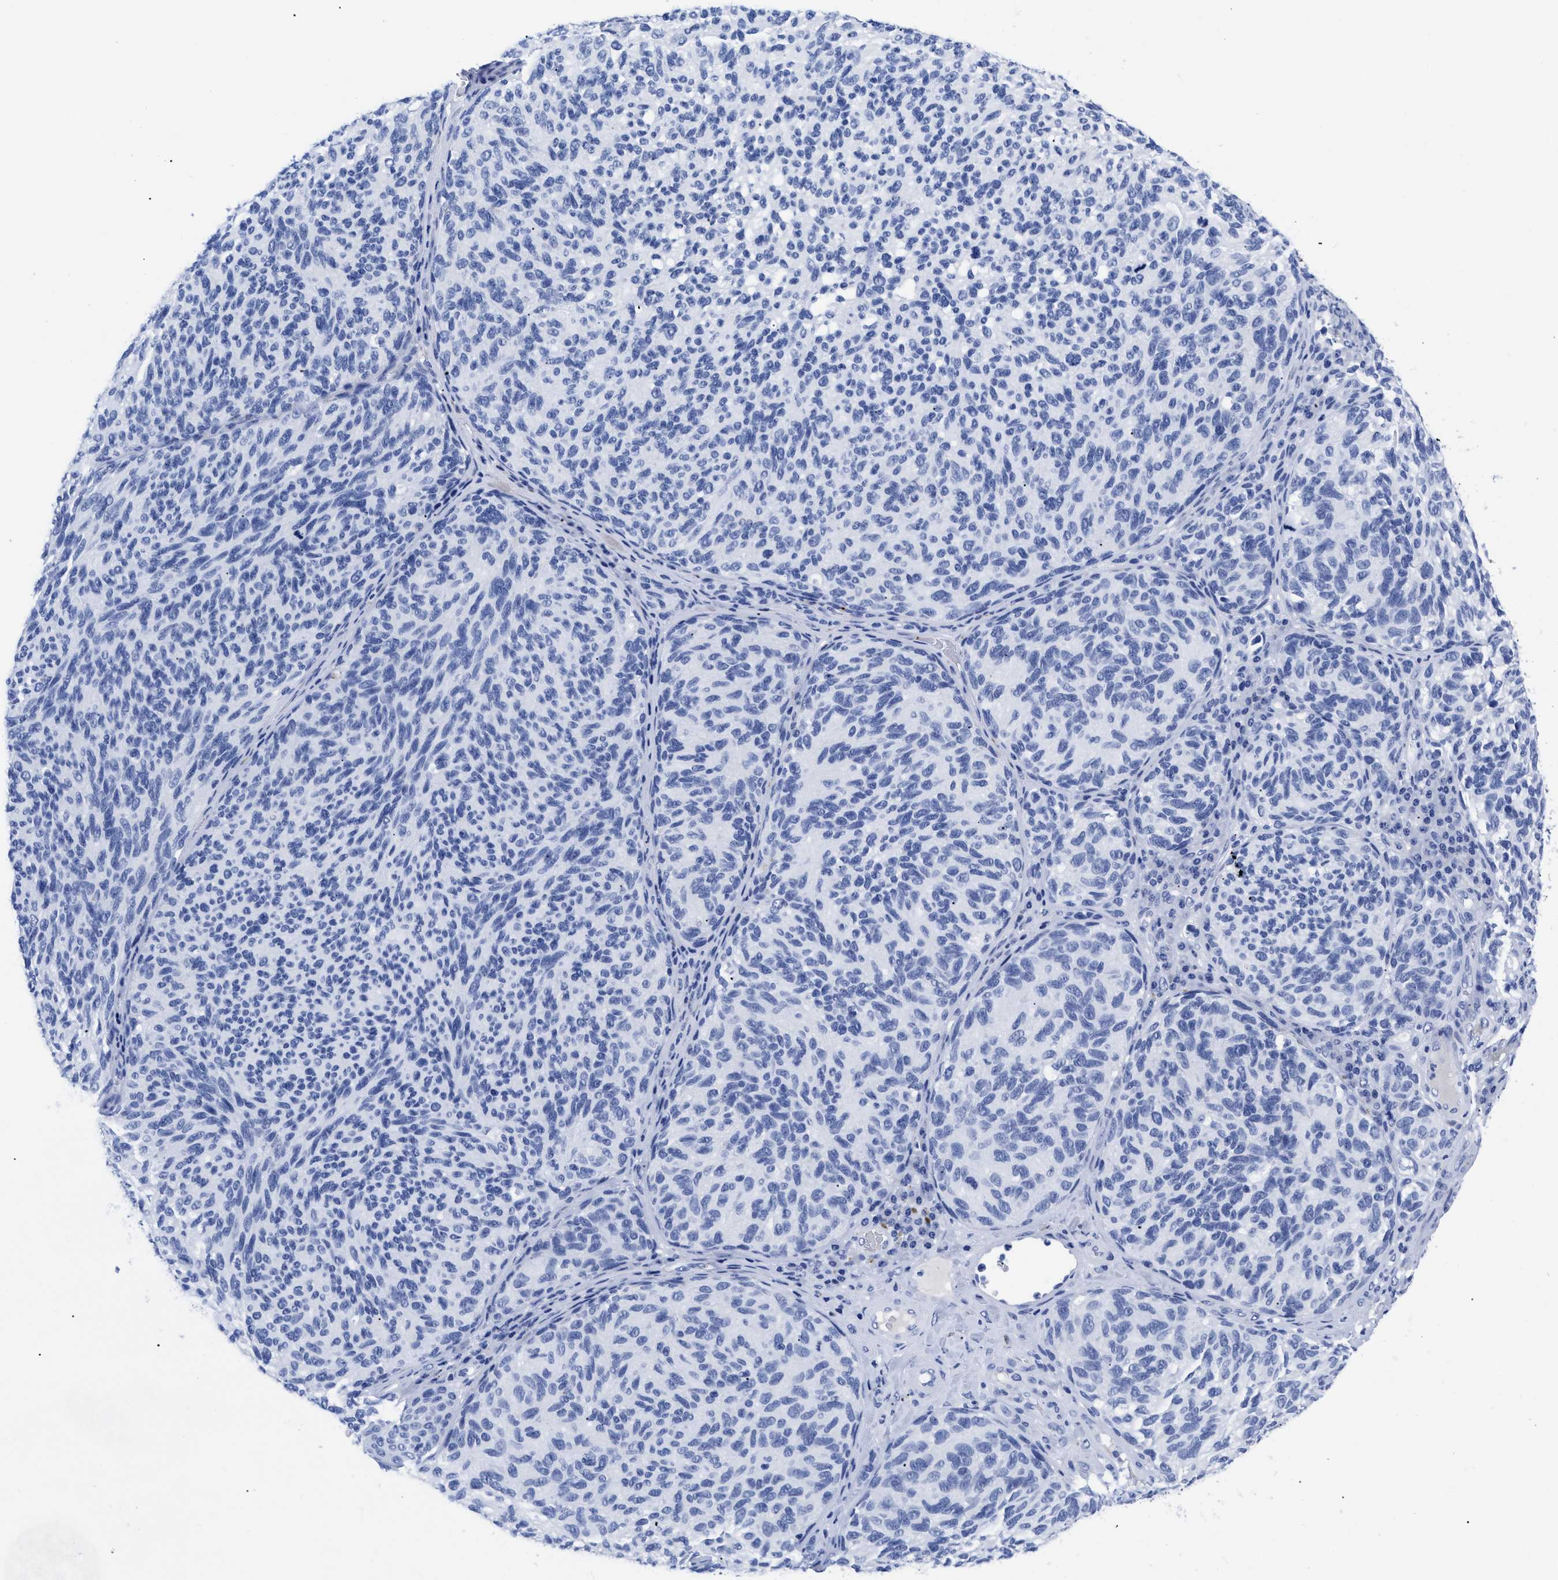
{"staining": {"intensity": "negative", "quantity": "none", "location": "none"}, "tissue": "melanoma", "cell_type": "Tumor cells", "image_type": "cancer", "snomed": [{"axis": "morphology", "description": "Malignant melanoma, NOS"}, {"axis": "topography", "description": "Skin"}], "caption": "Human malignant melanoma stained for a protein using immunohistochemistry shows no staining in tumor cells.", "gene": "TREML1", "patient": {"sex": "female", "age": 73}}